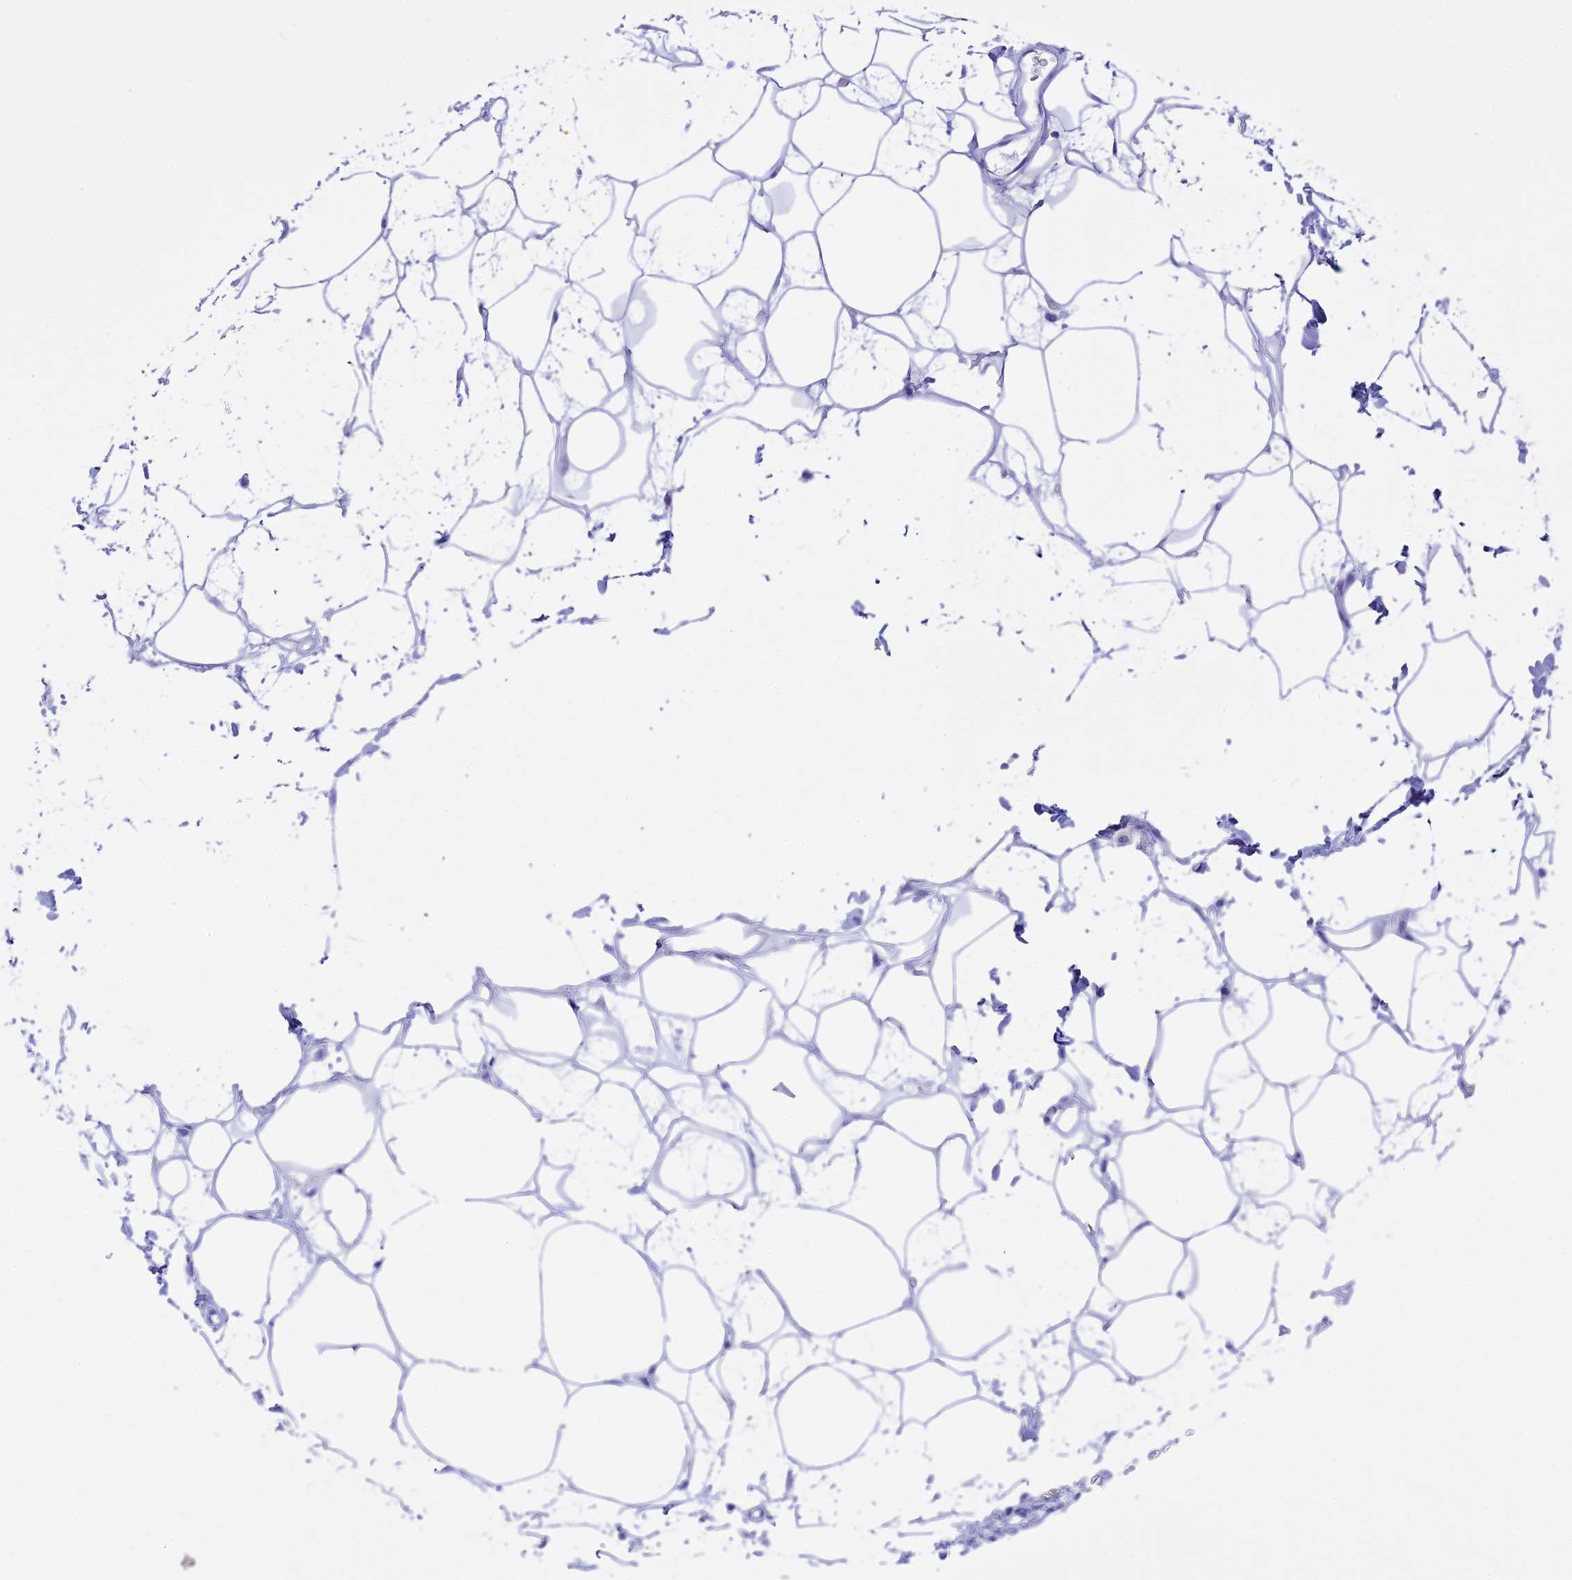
{"staining": {"intensity": "negative", "quantity": "none", "location": "none"}, "tissue": "adipose tissue", "cell_type": "Adipocytes", "image_type": "normal", "snomed": [{"axis": "morphology", "description": "Normal tissue, NOS"}, {"axis": "morphology", "description": "Adenocarcinoma, NOS"}, {"axis": "topography", "description": "Rectum"}, {"axis": "topography", "description": "Vagina"}, {"axis": "topography", "description": "Peripheral nerve tissue"}], "caption": "The photomicrograph shows no staining of adipocytes in unremarkable adipose tissue.", "gene": "BRI3", "patient": {"sex": "female", "age": 71}}